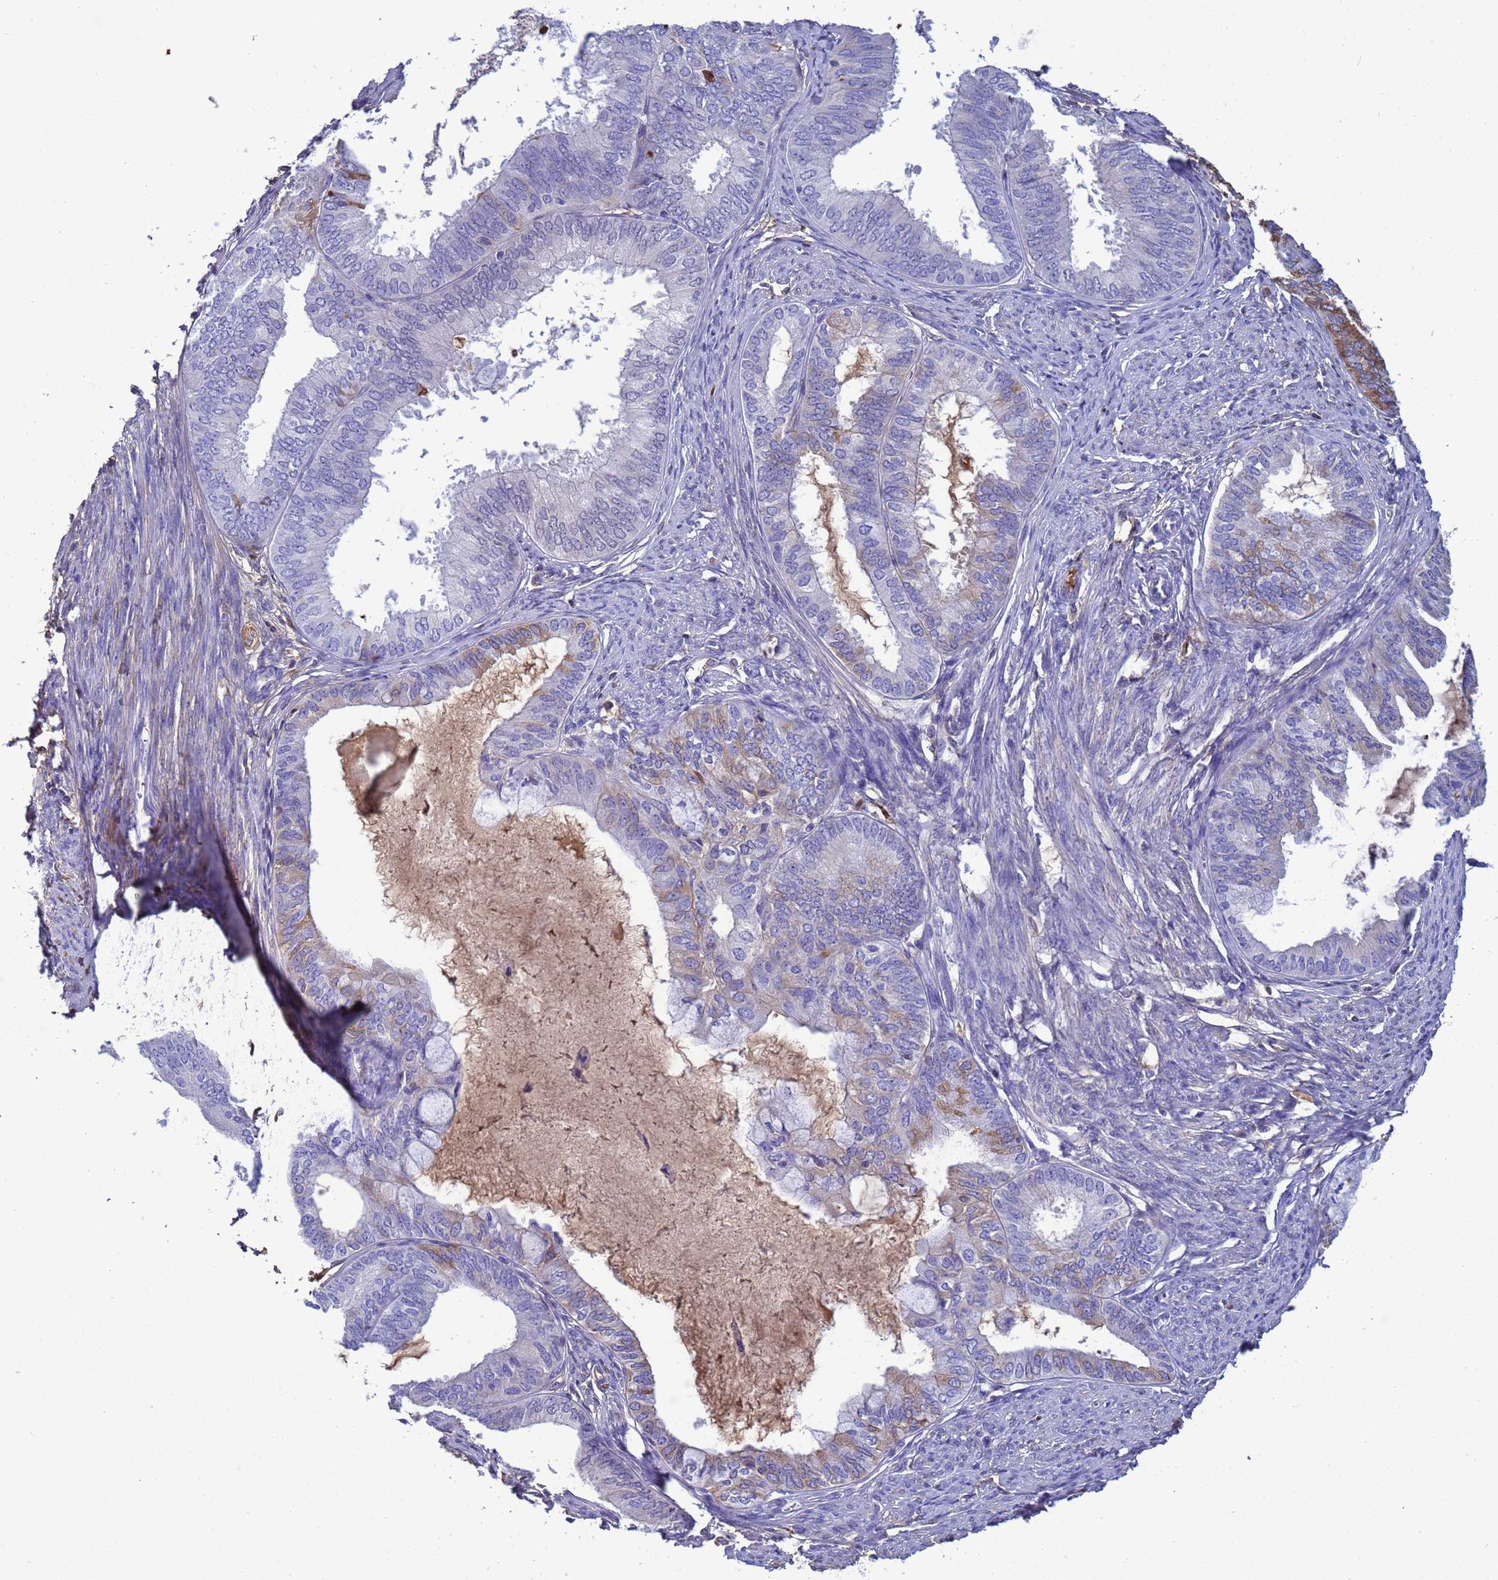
{"staining": {"intensity": "weak", "quantity": "25%-75%", "location": "cytoplasmic/membranous"}, "tissue": "endometrial cancer", "cell_type": "Tumor cells", "image_type": "cancer", "snomed": [{"axis": "morphology", "description": "Adenocarcinoma, NOS"}, {"axis": "topography", "description": "Endometrium"}], "caption": "Adenocarcinoma (endometrial) stained with a protein marker displays weak staining in tumor cells.", "gene": "H1-7", "patient": {"sex": "female", "age": 86}}